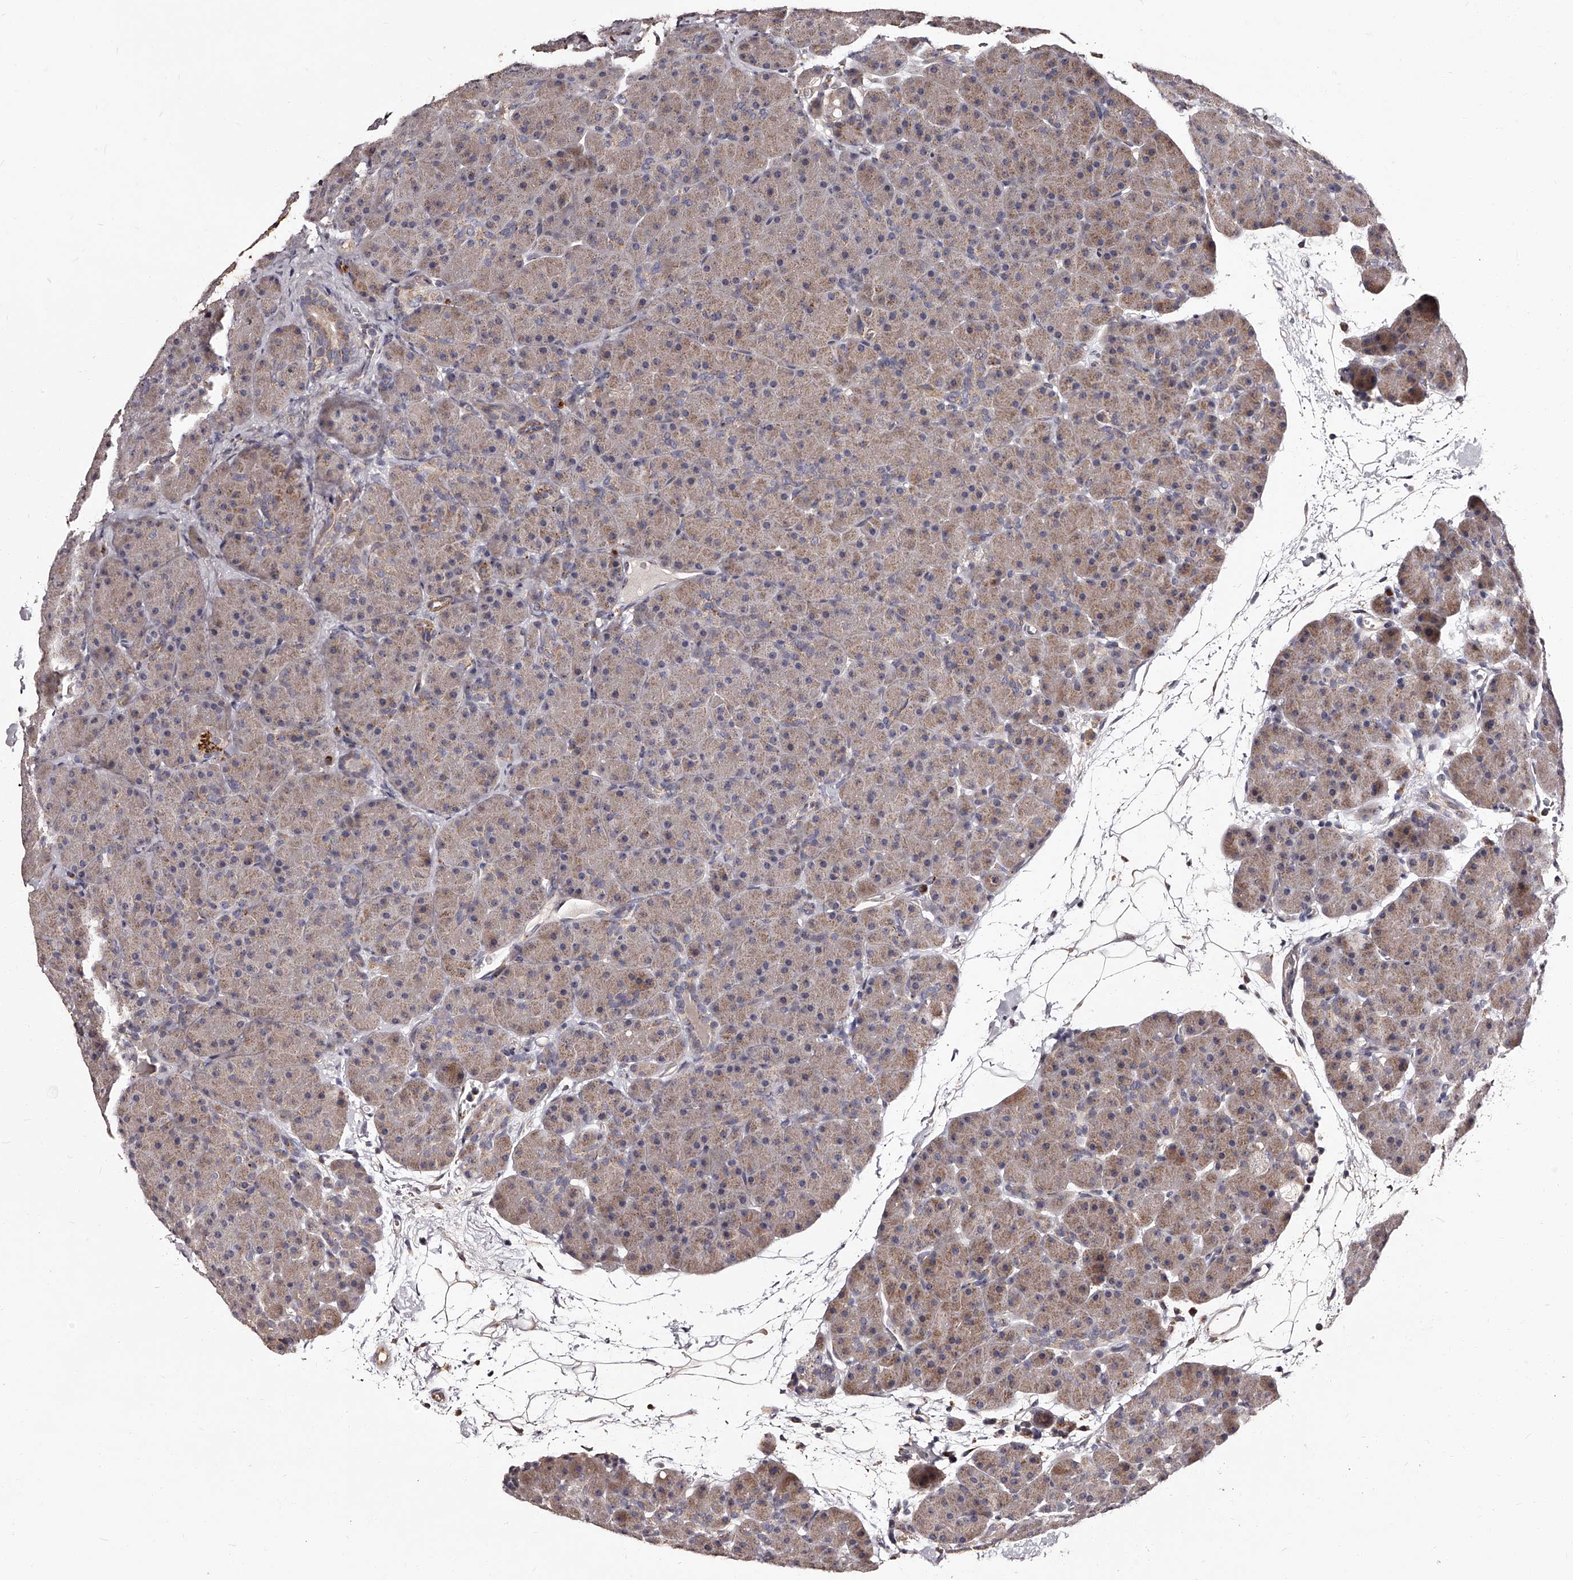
{"staining": {"intensity": "weak", "quantity": "25%-75%", "location": "cytoplasmic/membranous"}, "tissue": "pancreas", "cell_type": "Exocrine glandular cells", "image_type": "normal", "snomed": [{"axis": "morphology", "description": "Normal tissue, NOS"}, {"axis": "topography", "description": "Pancreas"}], "caption": "Immunohistochemical staining of normal pancreas exhibits weak cytoplasmic/membranous protein expression in approximately 25%-75% of exocrine glandular cells. The staining was performed using DAB (3,3'-diaminobenzidine), with brown indicating positive protein expression. Nuclei are stained blue with hematoxylin.", "gene": "RSC1A1", "patient": {"sex": "male", "age": 66}}